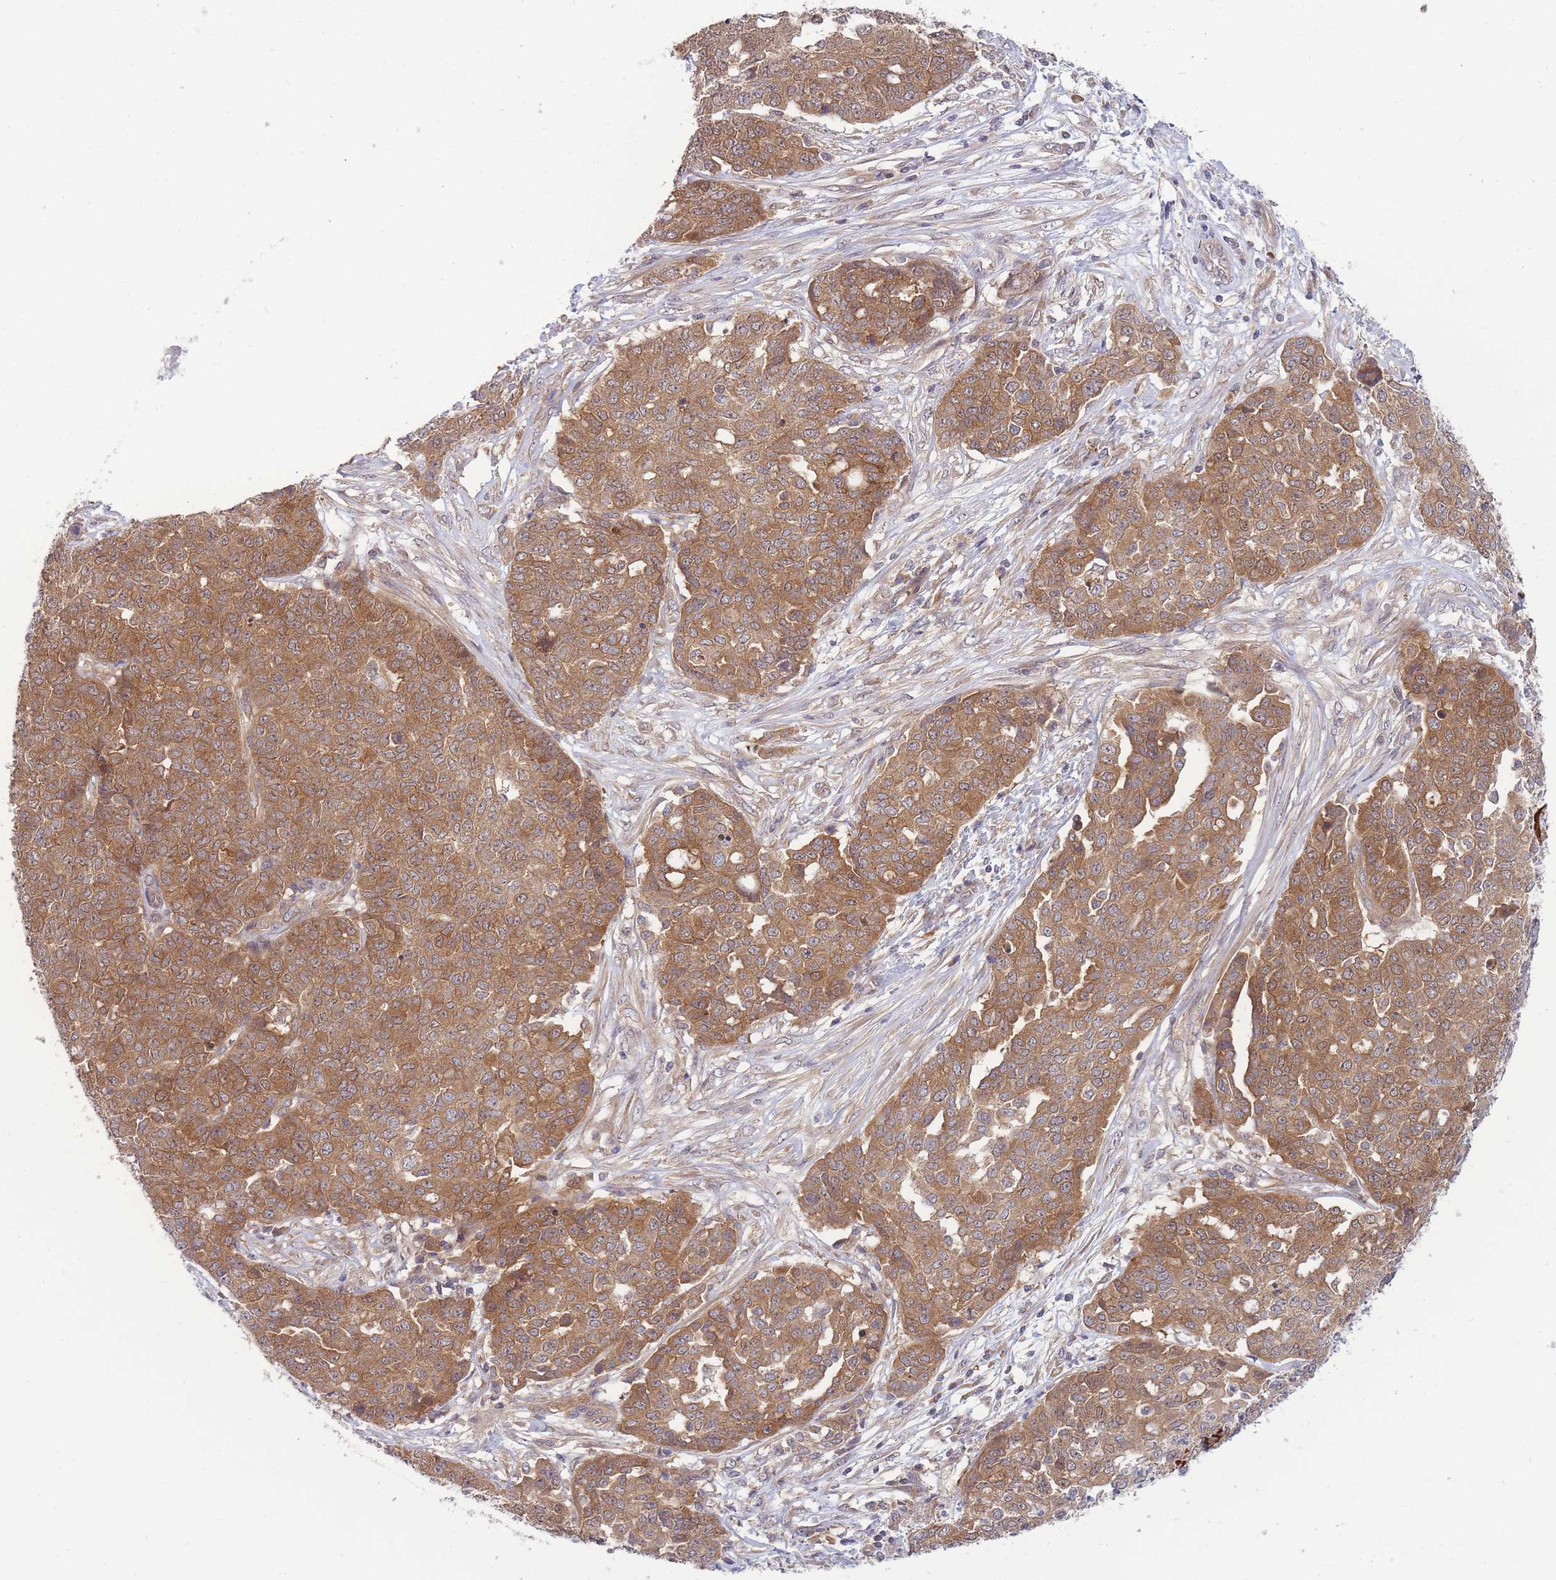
{"staining": {"intensity": "moderate", "quantity": ">75%", "location": "cytoplasmic/membranous"}, "tissue": "ovarian cancer", "cell_type": "Tumor cells", "image_type": "cancer", "snomed": [{"axis": "morphology", "description": "Cystadenocarcinoma, serous, NOS"}, {"axis": "topography", "description": "Soft tissue"}, {"axis": "topography", "description": "Ovary"}], "caption": "IHC image of neoplastic tissue: human ovarian cancer (serous cystadenocarcinoma) stained using immunohistochemistry displays medium levels of moderate protein expression localized specifically in the cytoplasmic/membranous of tumor cells, appearing as a cytoplasmic/membranous brown color.", "gene": "PFDN6", "patient": {"sex": "female", "age": 57}}